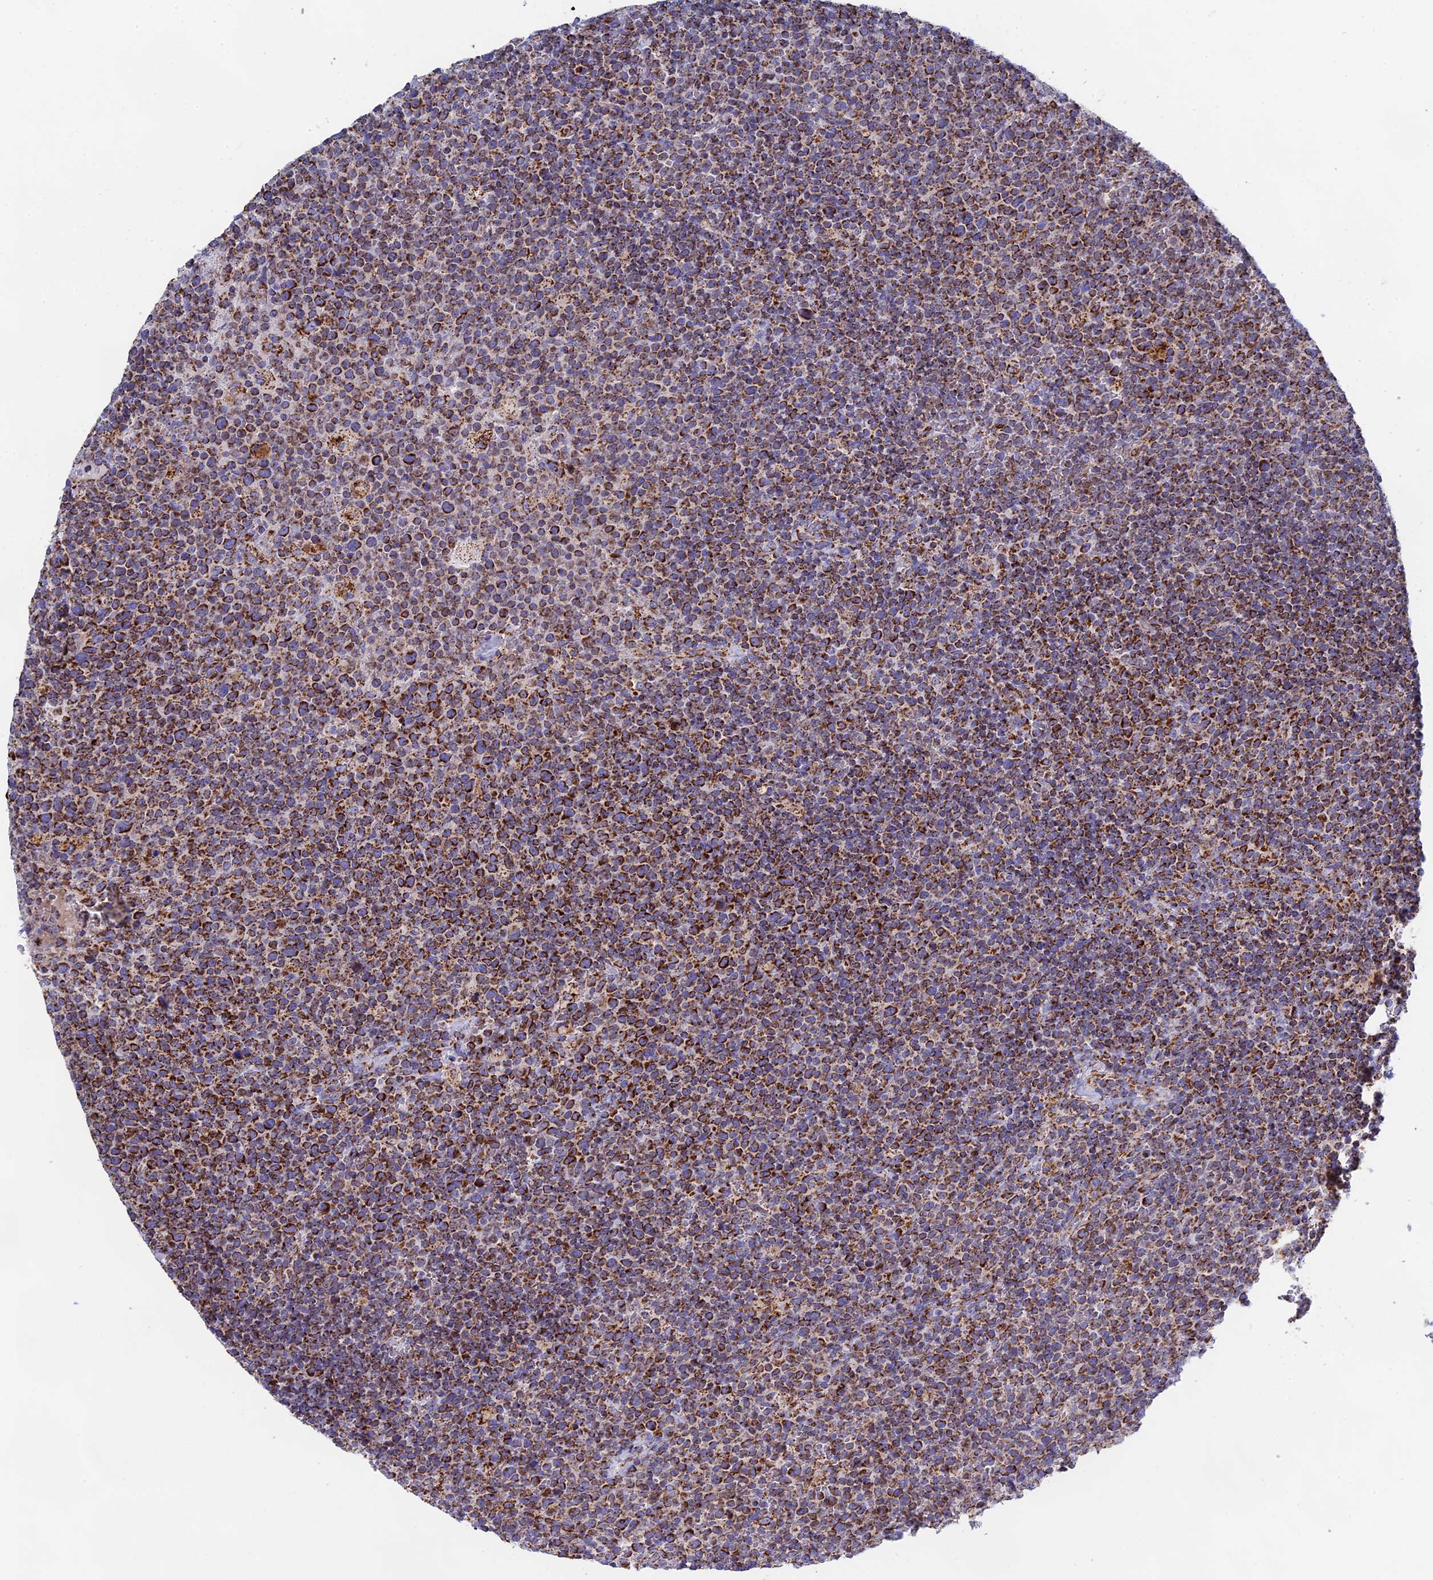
{"staining": {"intensity": "strong", "quantity": ">75%", "location": "cytoplasmic/membranous"}, "tissue": "lymphoma", "cell_type": "Tumor cells", "image_type": "cancer", "snomed": [{"axis": "morphology", "description": "Malignant lymphoma, non-Hodgkin's type, High grade"}, {"axis": "topography", "description": "Lymph node"}], "caption": "Malignant lymphoma, non-Hodgkin's type (high-grade) tissue demonstrates strong cytoplasmic/membranous positivity in approximately >75% of tumor cells, visualized by immunohistochemistry.", "gene": "NDUFA5", "patient": {"sex": "male", "age": 61}}